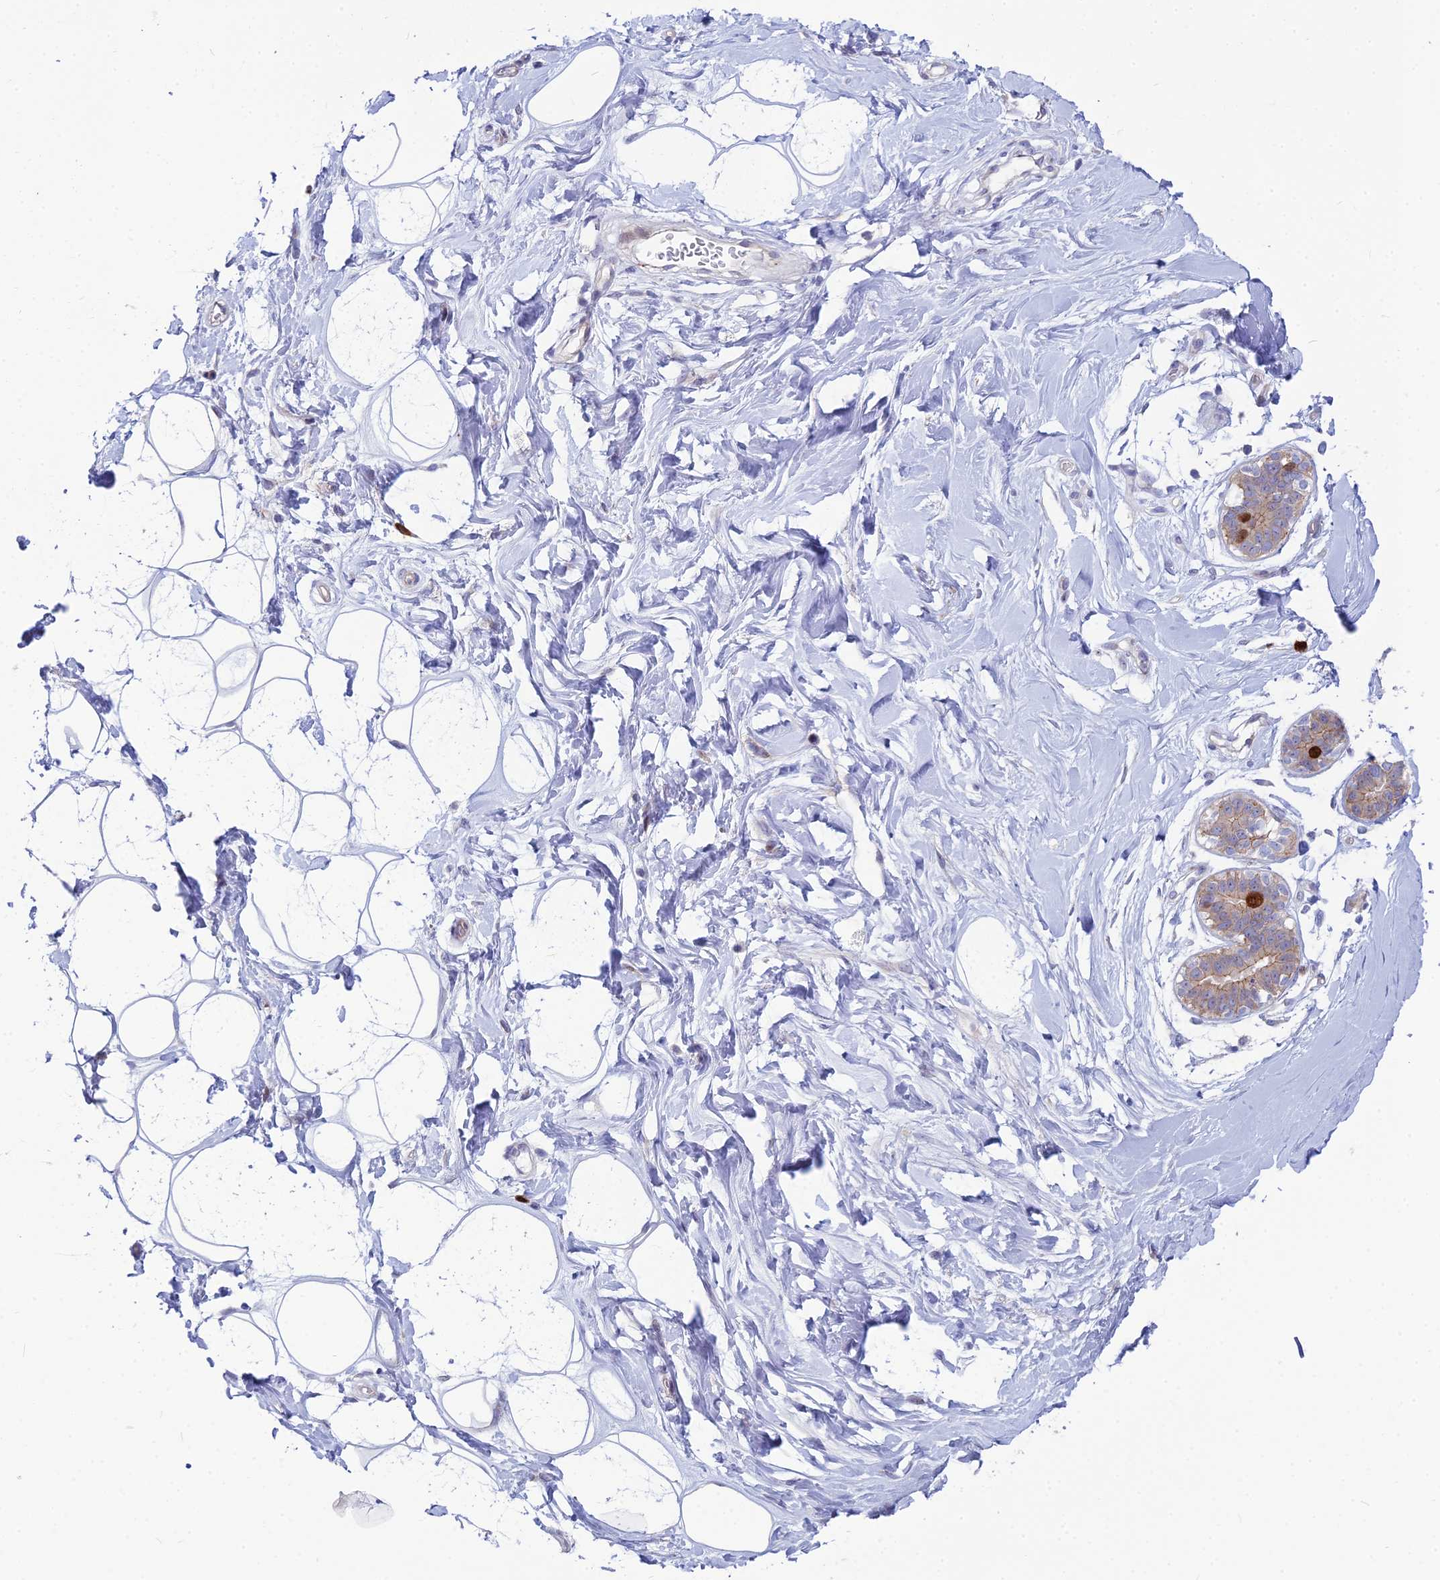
{"staining": {"intensity": "negative", "quantity": "none", "location": "none"}, "tissue": "adipose tissue", "cell_type": "Adipocytes", "image_type": "normal", "snomed": [{"axis": "morphology", "description": "Normal tissue, NOS"}, {"axis": "topography", "description": "Breast"}], "caption": "Adipose tissue was stained to show a protein in brown. There is no significant expression in adipocytes. Nuclei are stained in blue.", "gene": "ENSG00000285920", "patient": {"sex": "female", "age": 26}}